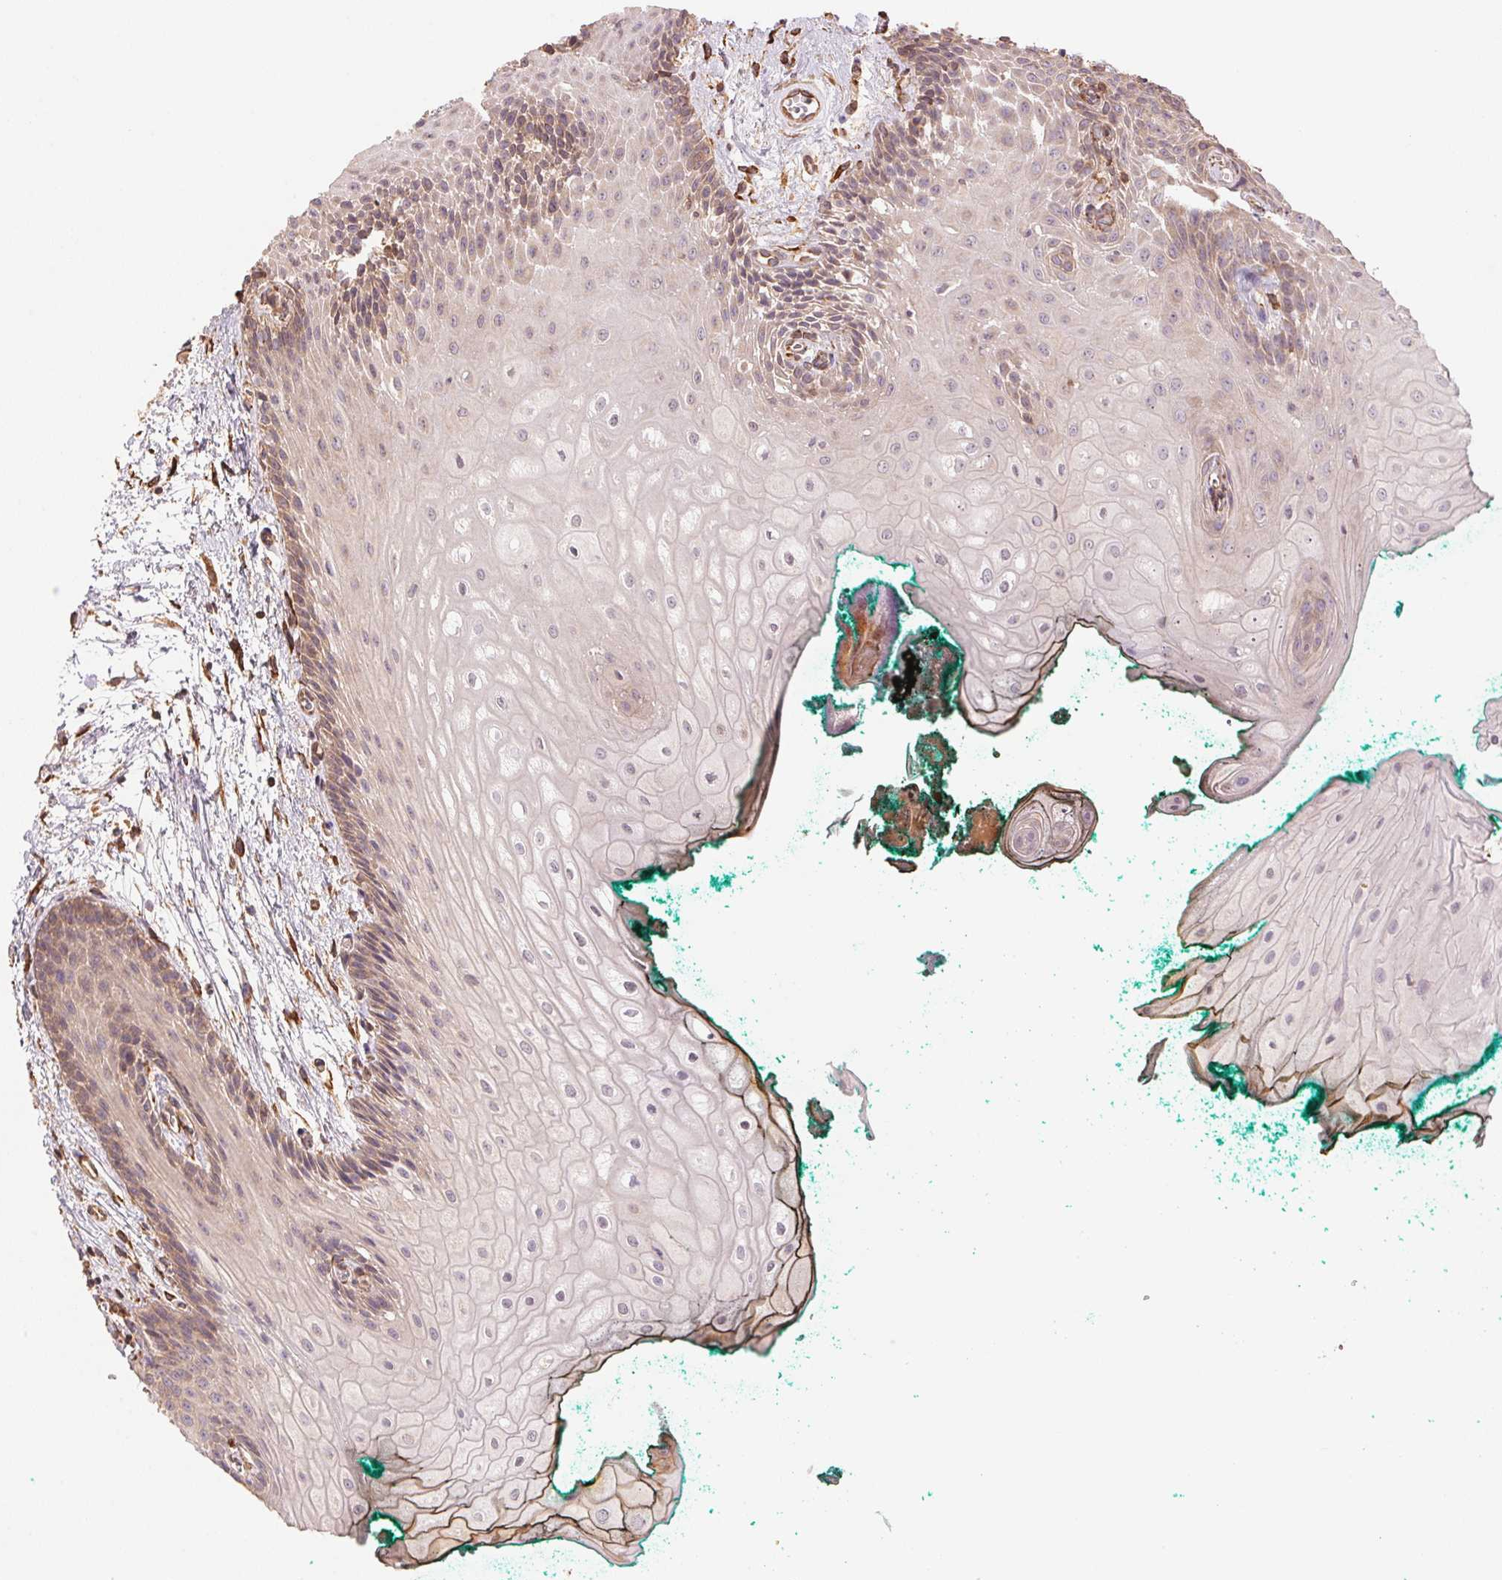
{"staining": {"intensity": "weak", "quantity": "<25%", "location": "cytoplasmic/membranous"}, "tissue": "oral mucosa", "cell_type": "Squamous epithelial cells", "image_type": "normal", "snomed": [{"axis": "morphology", "description": "Normal tissue, NOS"}, {"axis": "topography", "description": "Oral tissue"}], "caption": "A photomicrograph of oral mucosa stained for a protein exhibits no brown staining in squamous epithelial cells.", "gene": "C6orf163", "patient": {"sex": "female", "age": 68}}